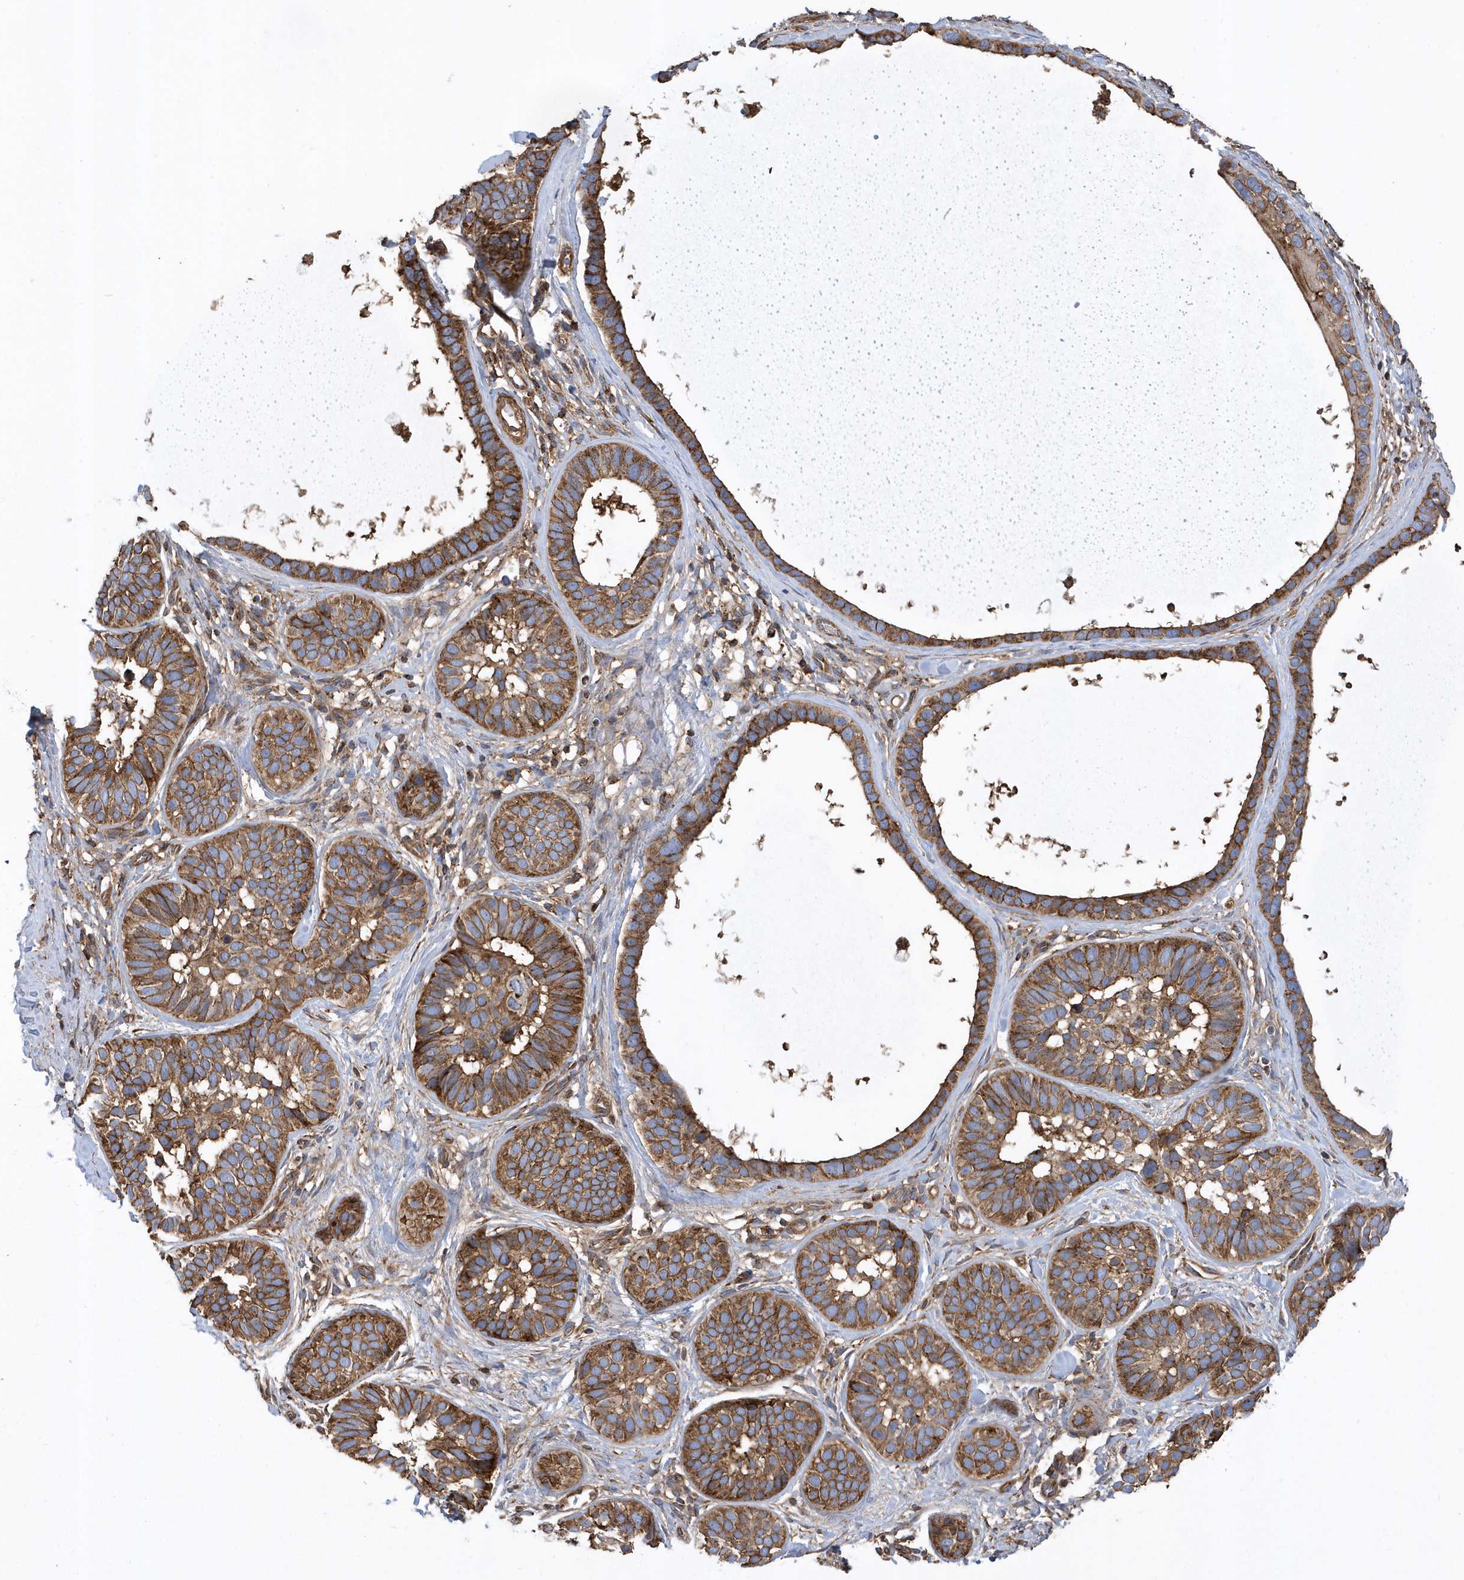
{"staining": {"intensity": "strong", "quantity": ">75%", "location": "cytoplasmic/membranous"}, "tissue": "skin cancer", "cell_type": "Tumor cells", "image_type": "cancer", "snomed": [{"axis": "morphology", "description": "Basal cell carcinoma"}, {"axis": "topography", "description": "Skin"}], "caption": "High-magnification brightfield microscopy of skin cancer (basal cell carcinoma) stained with DAB (3,3'-diaminobenzidine) (brown) and counterstained with hematoxylin (blue). tumor cells exhibit strong cytoplasmic/membranous expression is seen in approximately>75% of cells.", "gene": "TRAIP", "patient": {"sex": "male", "age": 62}}